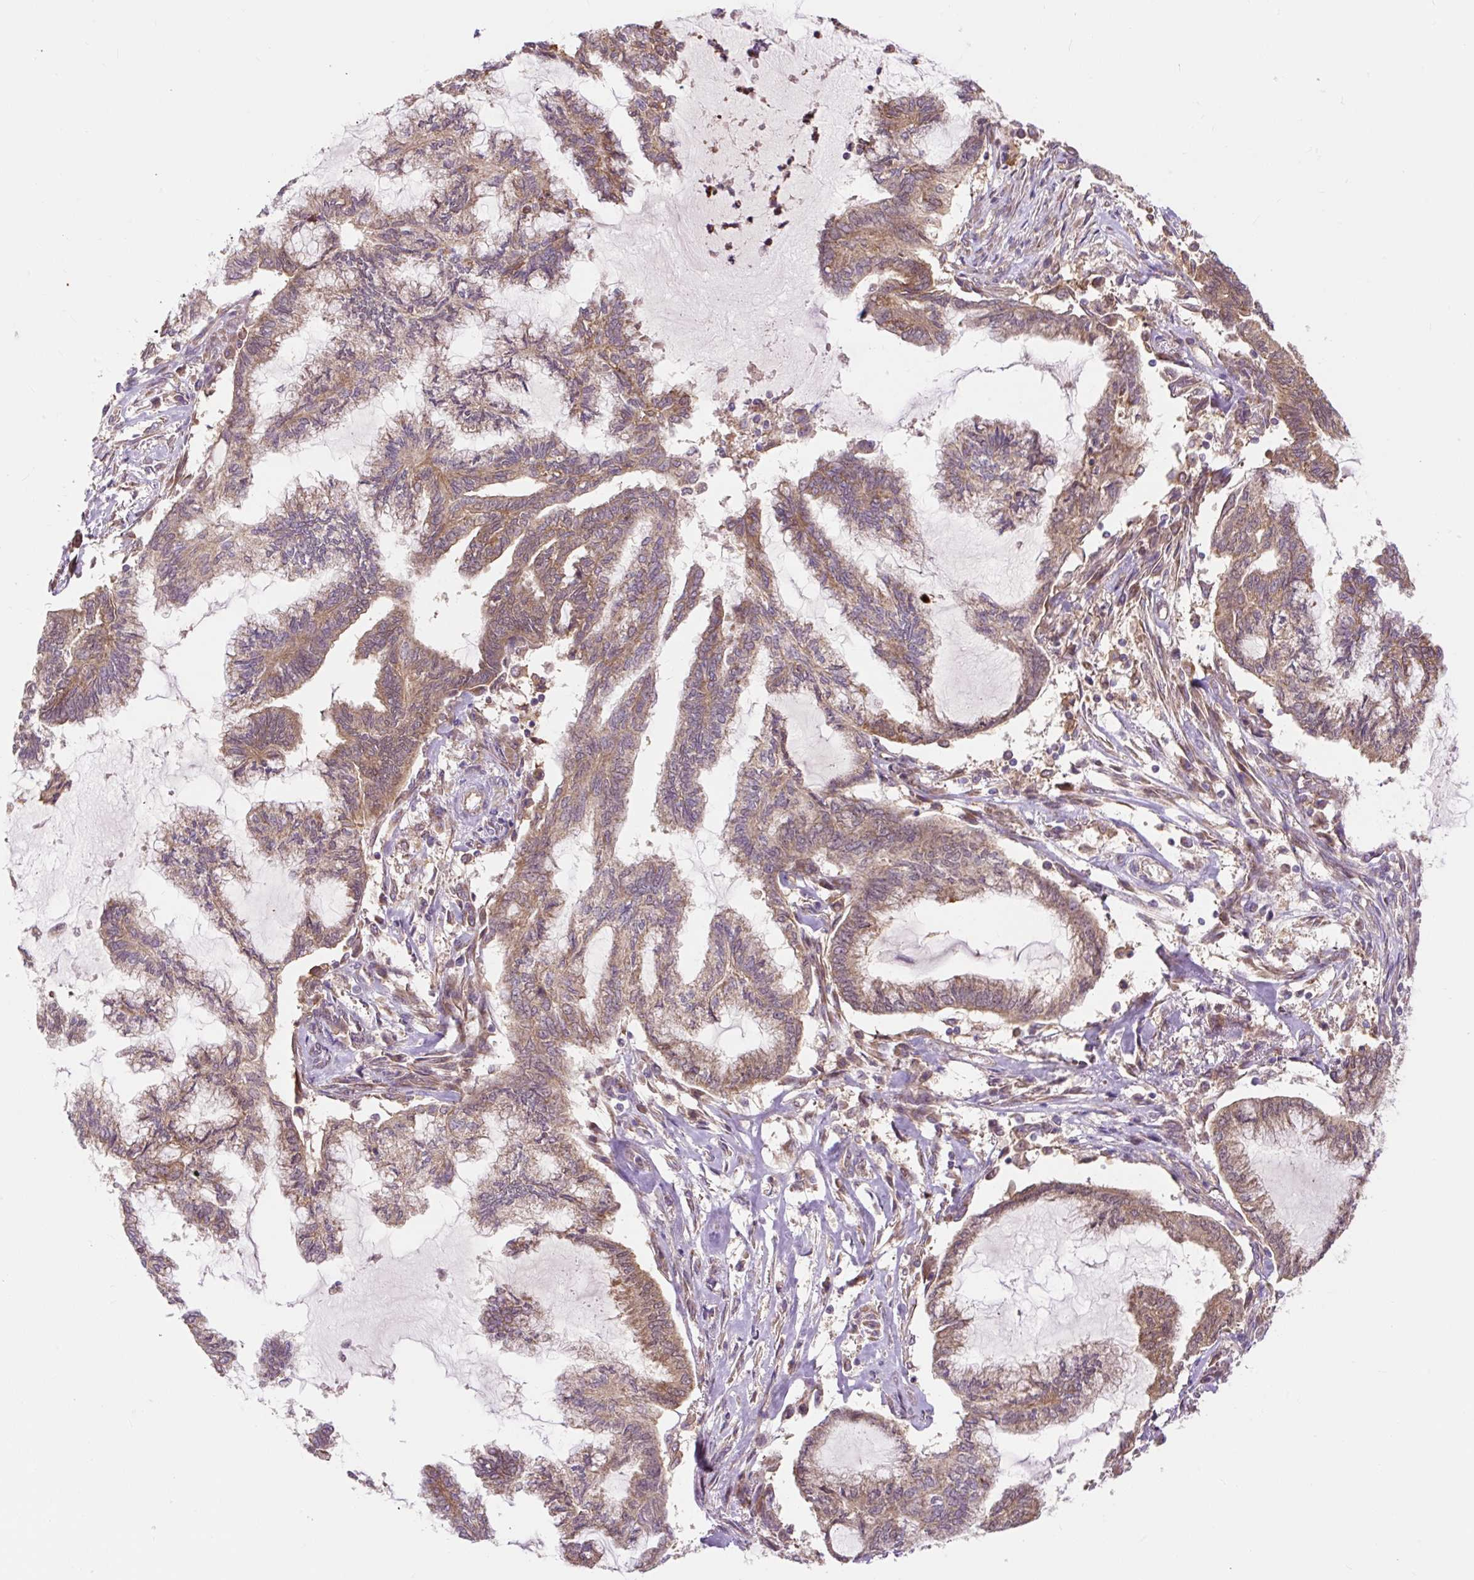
{"staining": {"intensity": "moderate", "quantity": ">75%", "location": "cytoplasmic/membranous"}, "tissue": "endometrial cancer", "cell_type": "Tumor cells", "image_type": "cancer", "snomed": [{"axis": "morphology", "description": "Adenocarcinoma, NOS"}, {"axis": "topography", "description": "Endometrium"}], "caption": "Endometrial cancer stained with IHC reveals moderate cytoplasmic/membranous positivity in about >75% of tumor cells. (Brightfield microscopy of DAB IHC at high magnification).", "gene": "TRIAP1", "patient": {"sex": "female", "age": 86}}